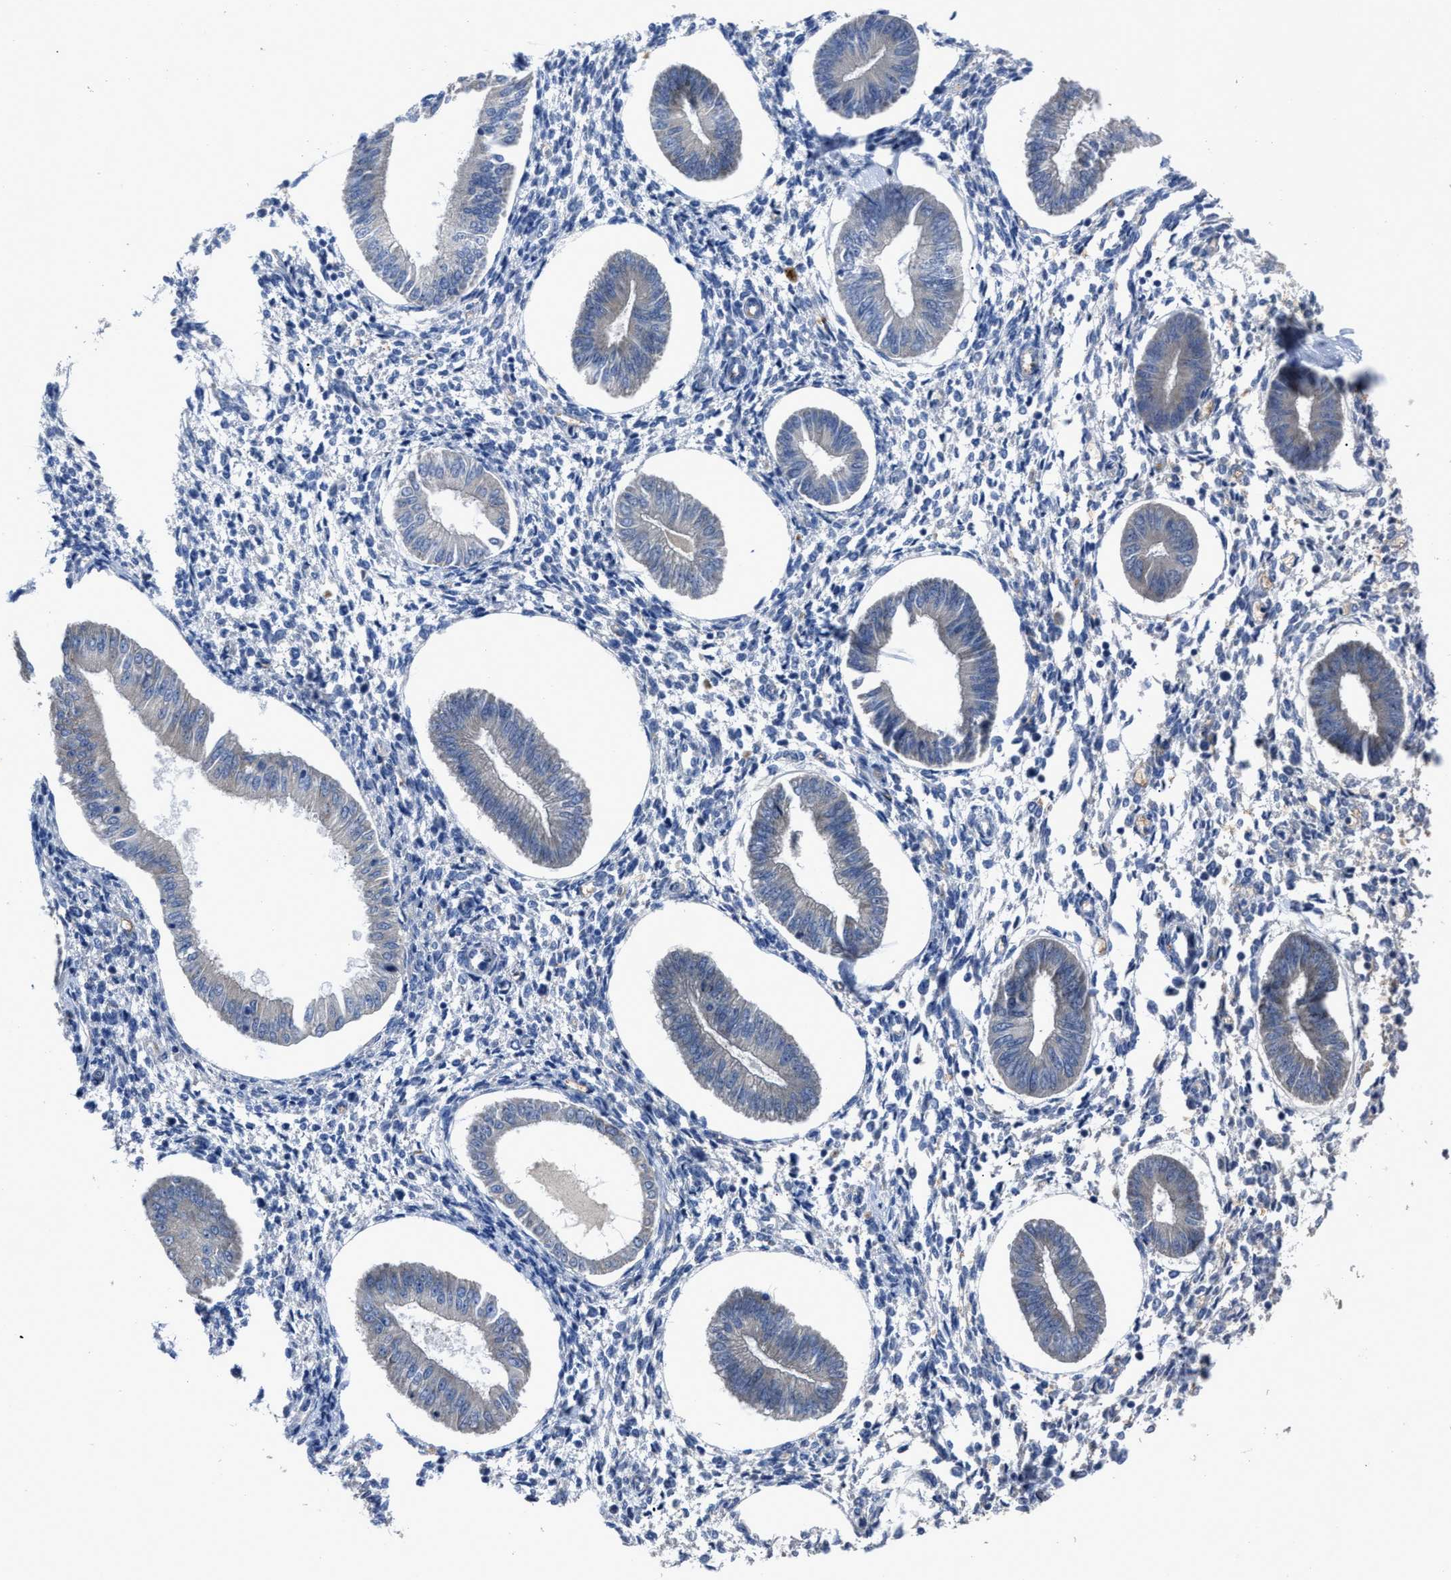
{"staining": {"intensity": "moderate", "quantity": "<25%", "location": "cytoplasmic/membranous"}, "tissue": "endometrium", "cell_type": "Cells in endometrial stroma", "image_type": "normal", "snomed": [{"axis": "morphology", "description": "Normal tissue, NOS"}, {"axis": "topography", "description": "Endometrium"}], "caption": "Immunohistochemical staining of unremarkable human endometrium displays low levels of moderate cytoplasmic/membranous positivity in about <25% of cells in endometrial stroma. The staining is performed using DAB (3,3'-diaminobenzidine) brown chromogen to label protein expression. The nuclei are counter-stained blue using hematoxylin.", "gene": "UPF1", "patient": {"sex": "female", "age": 50}}